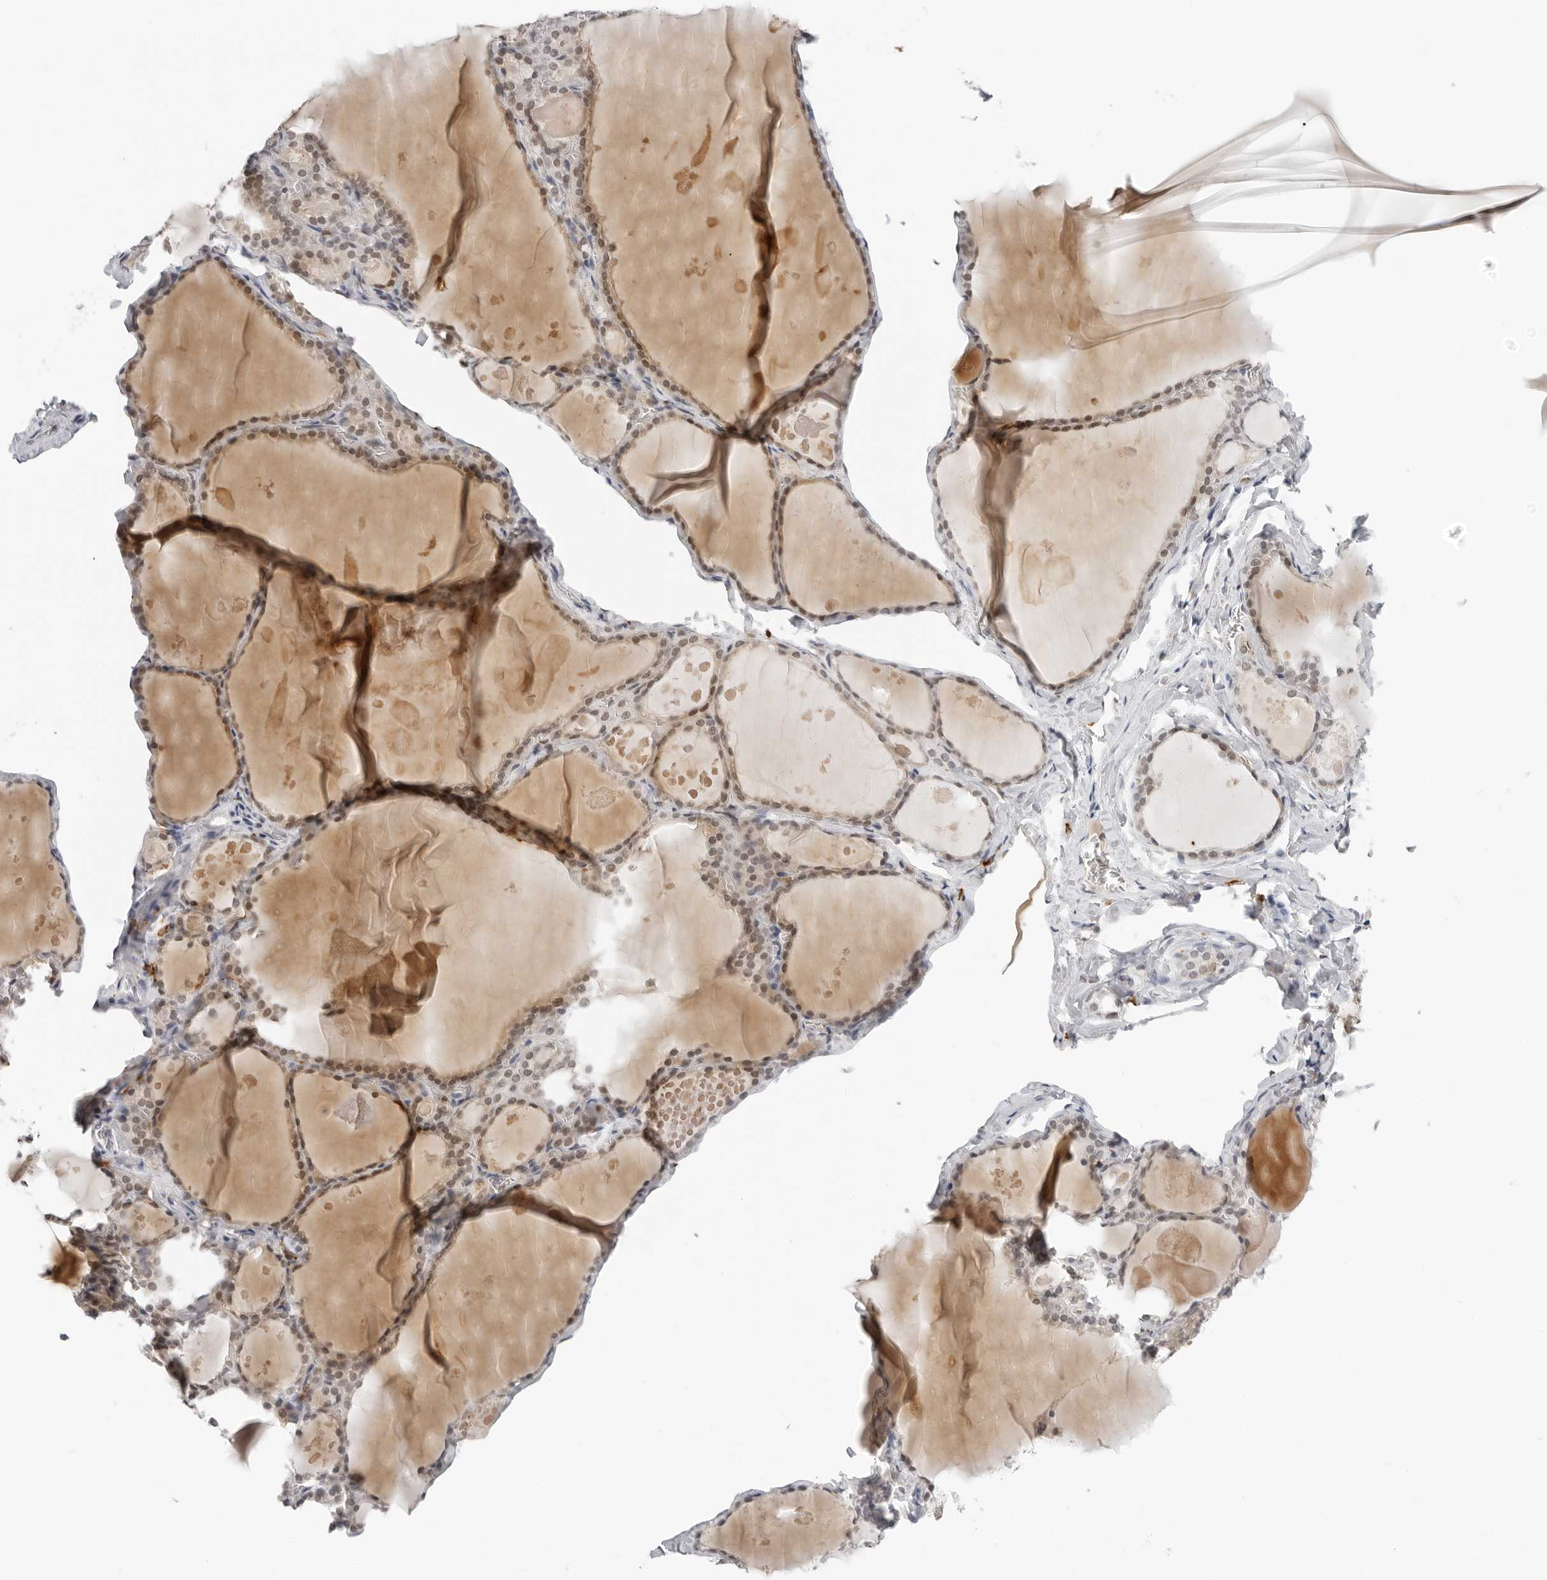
{"staining": {"intensity": "moderate", "quantity": ">75%", "location": "nuclear"}, "tissue": "thyroid gland", "cell_type": "Glandular cells", "image_type": "normal", "snomed": [{"axis": "morphology", "description": "Normal tissue, NOS"}, {"axis": "topography", "description": "Thyroid gland"}], "caption": "Immunohistochemistry histopathology image of unremarkable thyroid gland: thyroid gland stained using immunohistochemistry (IHC) shows medium levels of moderate protein expression localized specifically in the nuclear of glandular cells, appearing as a nuclear brown color.", "gene": "MSH6", "patient": {"sex": "male", "age": 56}}